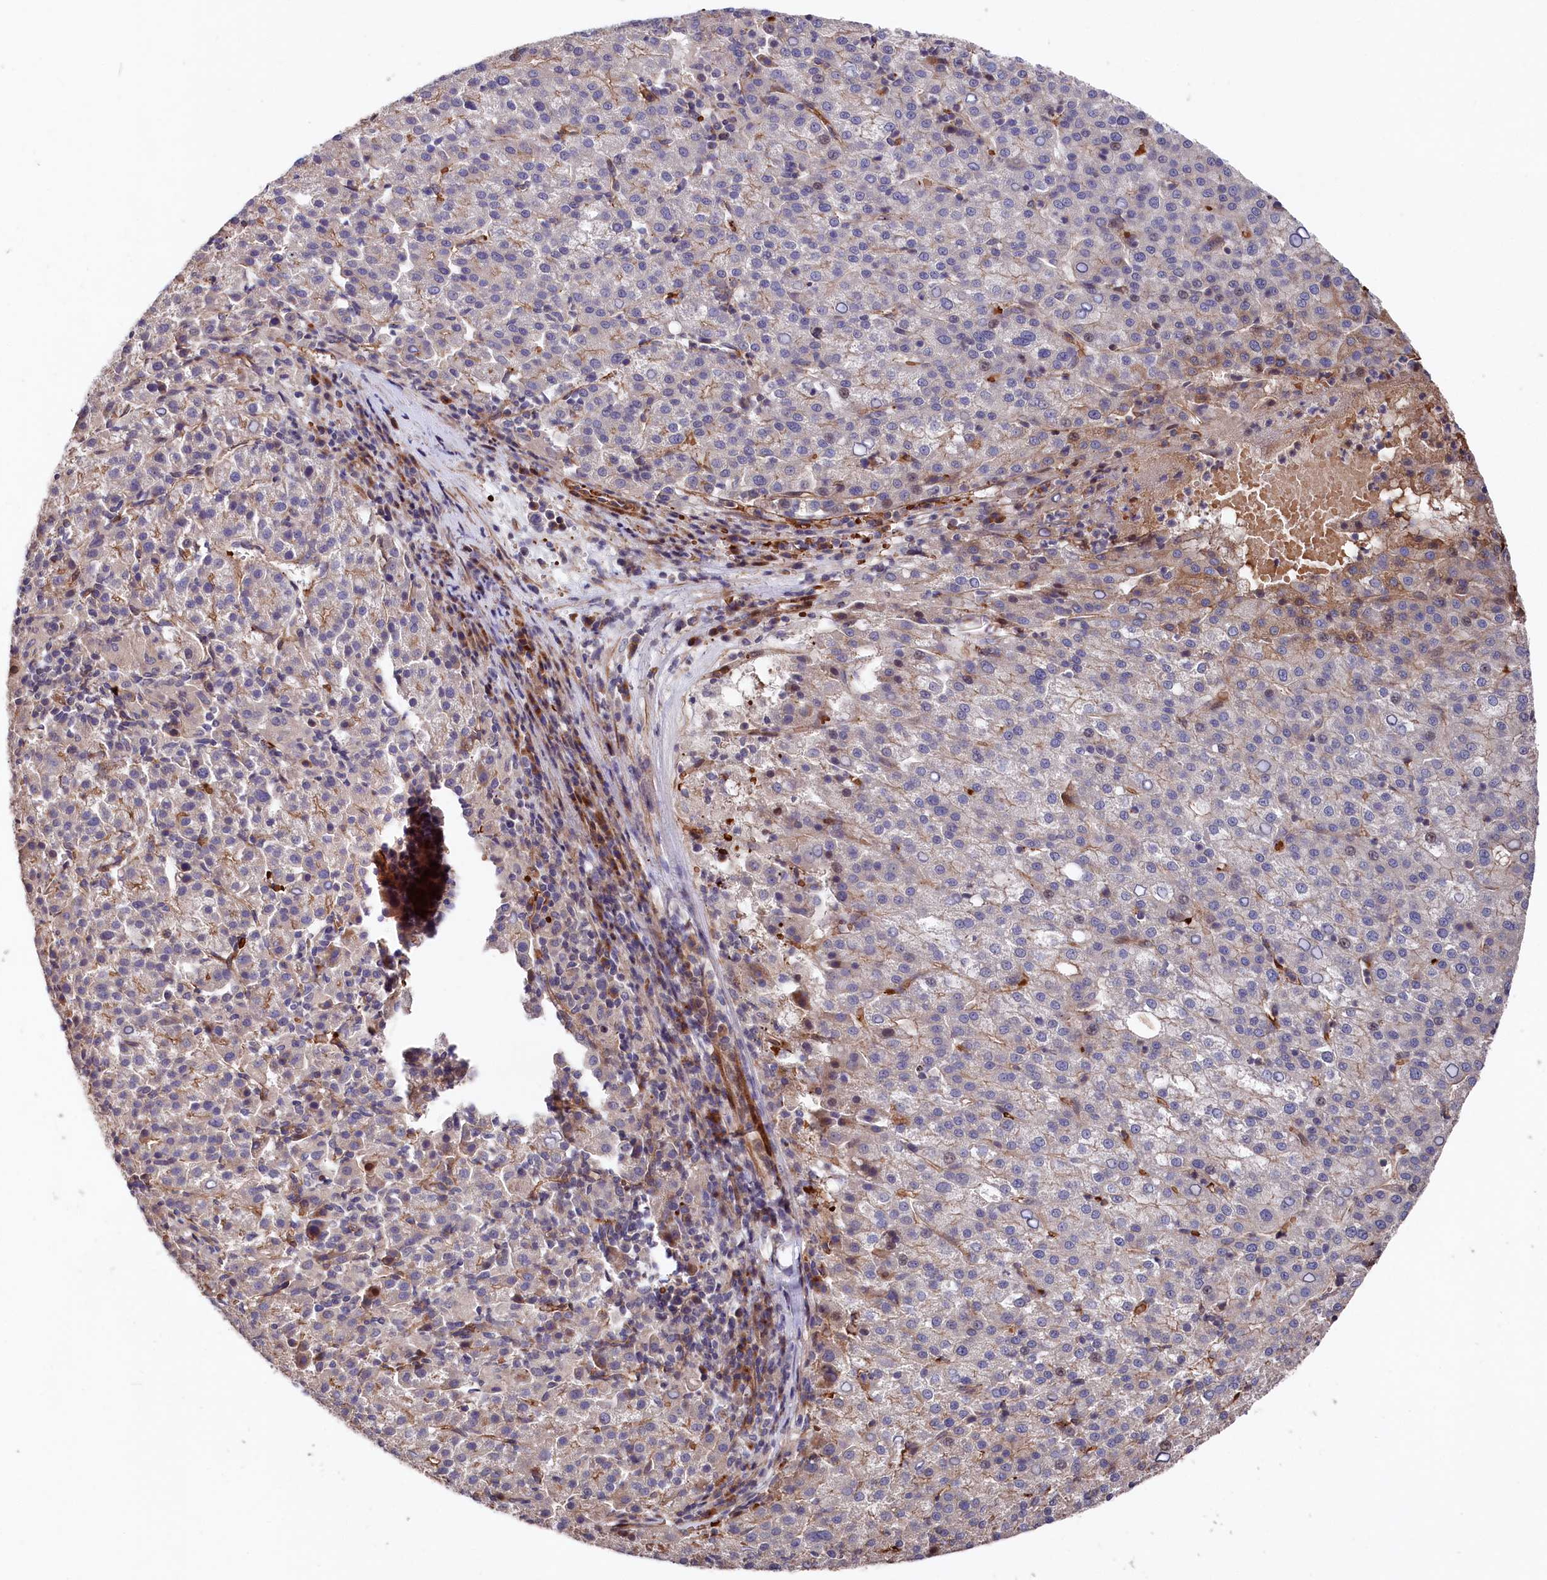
{"staining": {"intensity": "moderate", "quantity": "<25%", "location": "cytoplasmic/membranous"}, "tissue": "liver cancer", "cell_type": "Tumor cells", "image_type": "cancer", "snomed": [{"axis": "morphology", "description": "Carcinoma, Hepatocellular, NOS"}, {"axis": "topography", "description": "Liver"}], "caption": "IHC micrograph of liver hepatocellular carcinoma stained for a protein (brown), which exhibits low levels of moderate cytoplasmic/membranous expression in about <25% of tumor cells.", "gene": "TNKS1BP1", "patient": {"sex": "female", "age": 58}}